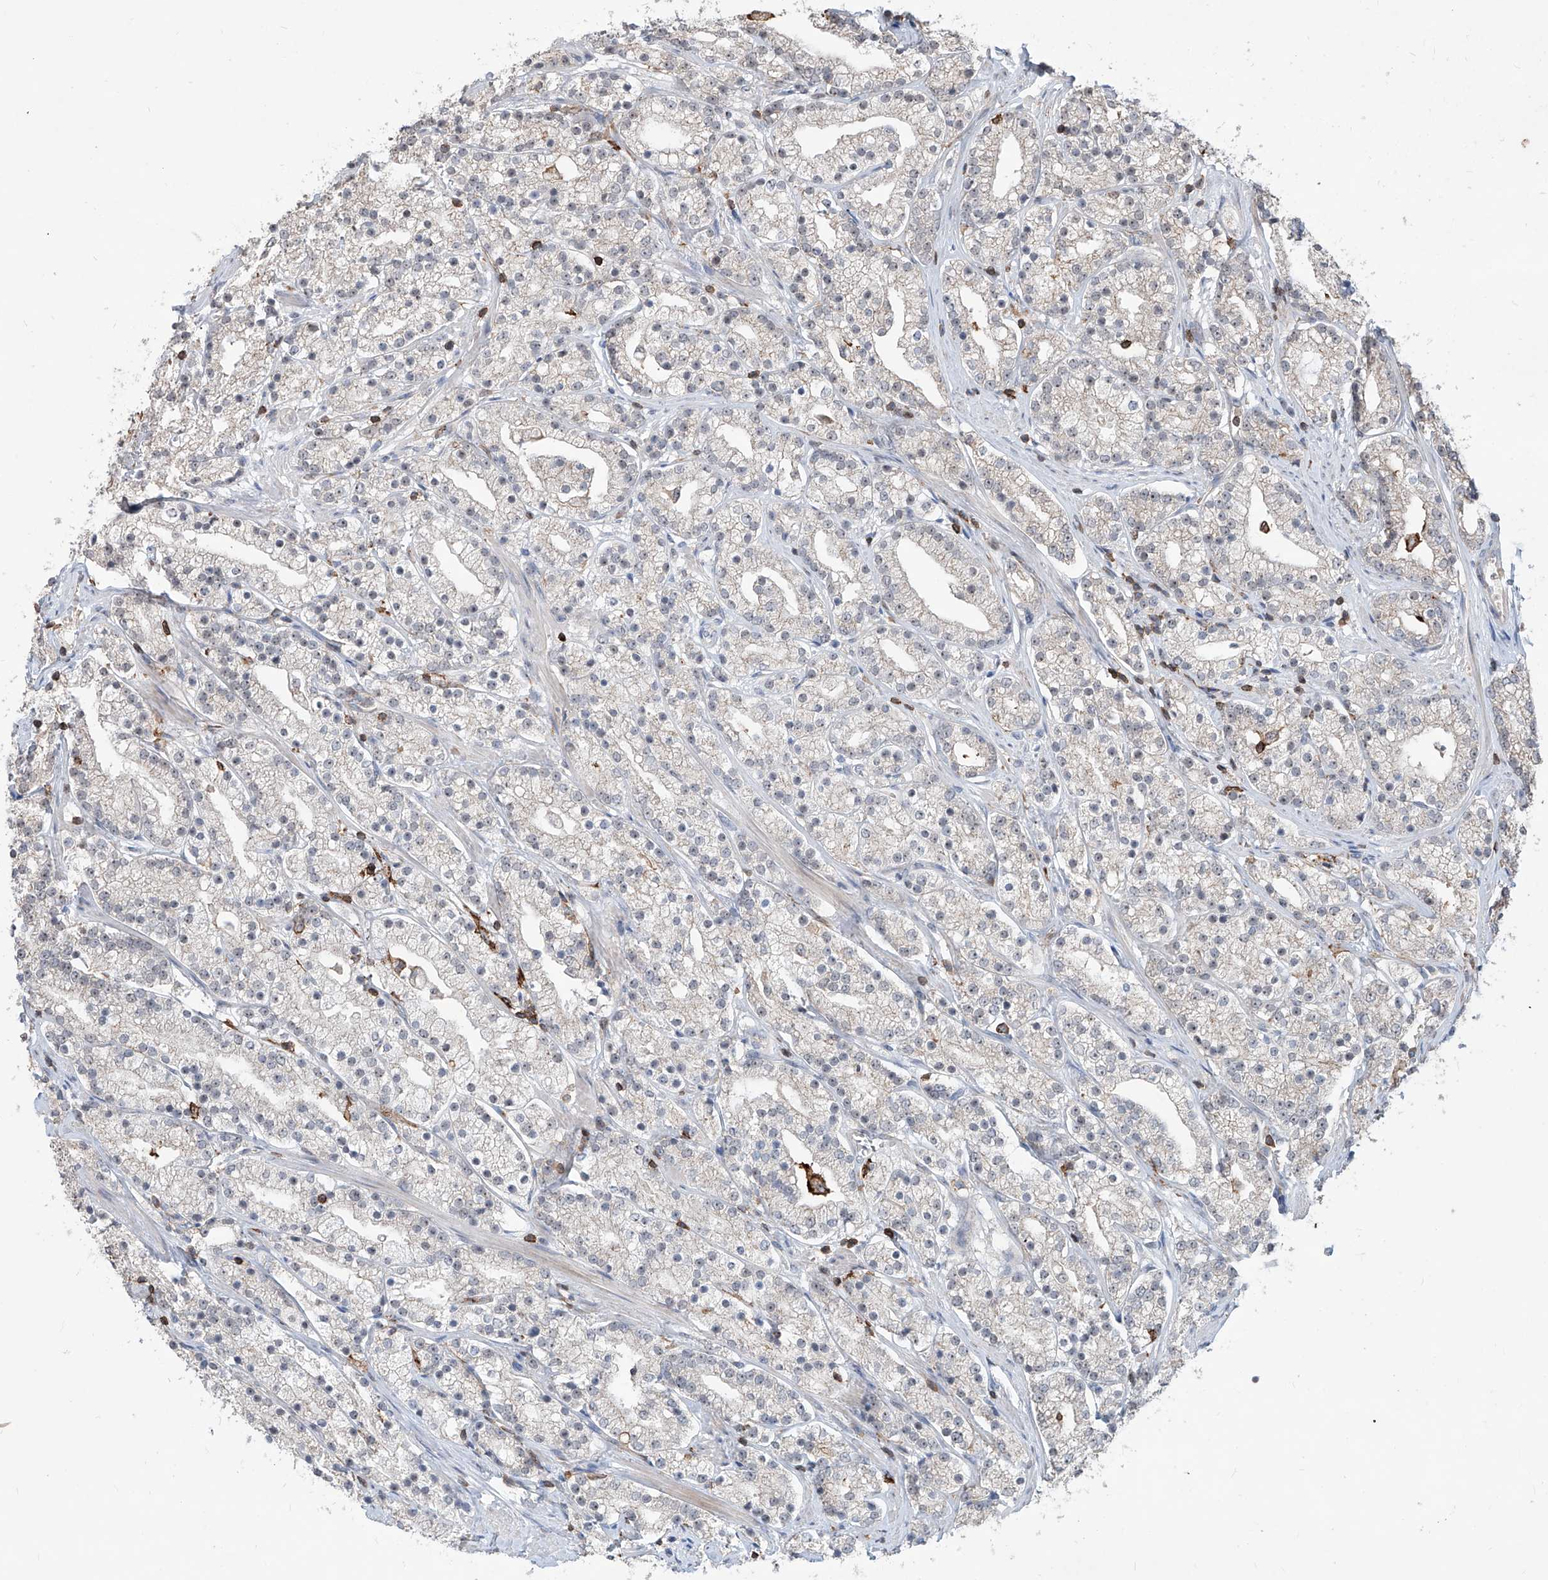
{"staining": {"intensity": "negative", "quantity": "none", "location": "none"}, "tissue": "prostate cancer", "cell_type": "Tumor cells", "image_type": "cancer", "snomed": [{"axis": "morphology", "description": "Adenocarcinoma, High grade"}, {"axis": "topography", "description": "Prostate"}], "caption": "DAB immunohistochemical staining of human high-grade adenocarcinoma (prostate) demonstrates no significant expression in tumor cells.", "gene": "ZBTB48", "patient": {"sex": "male", "age": 69}}